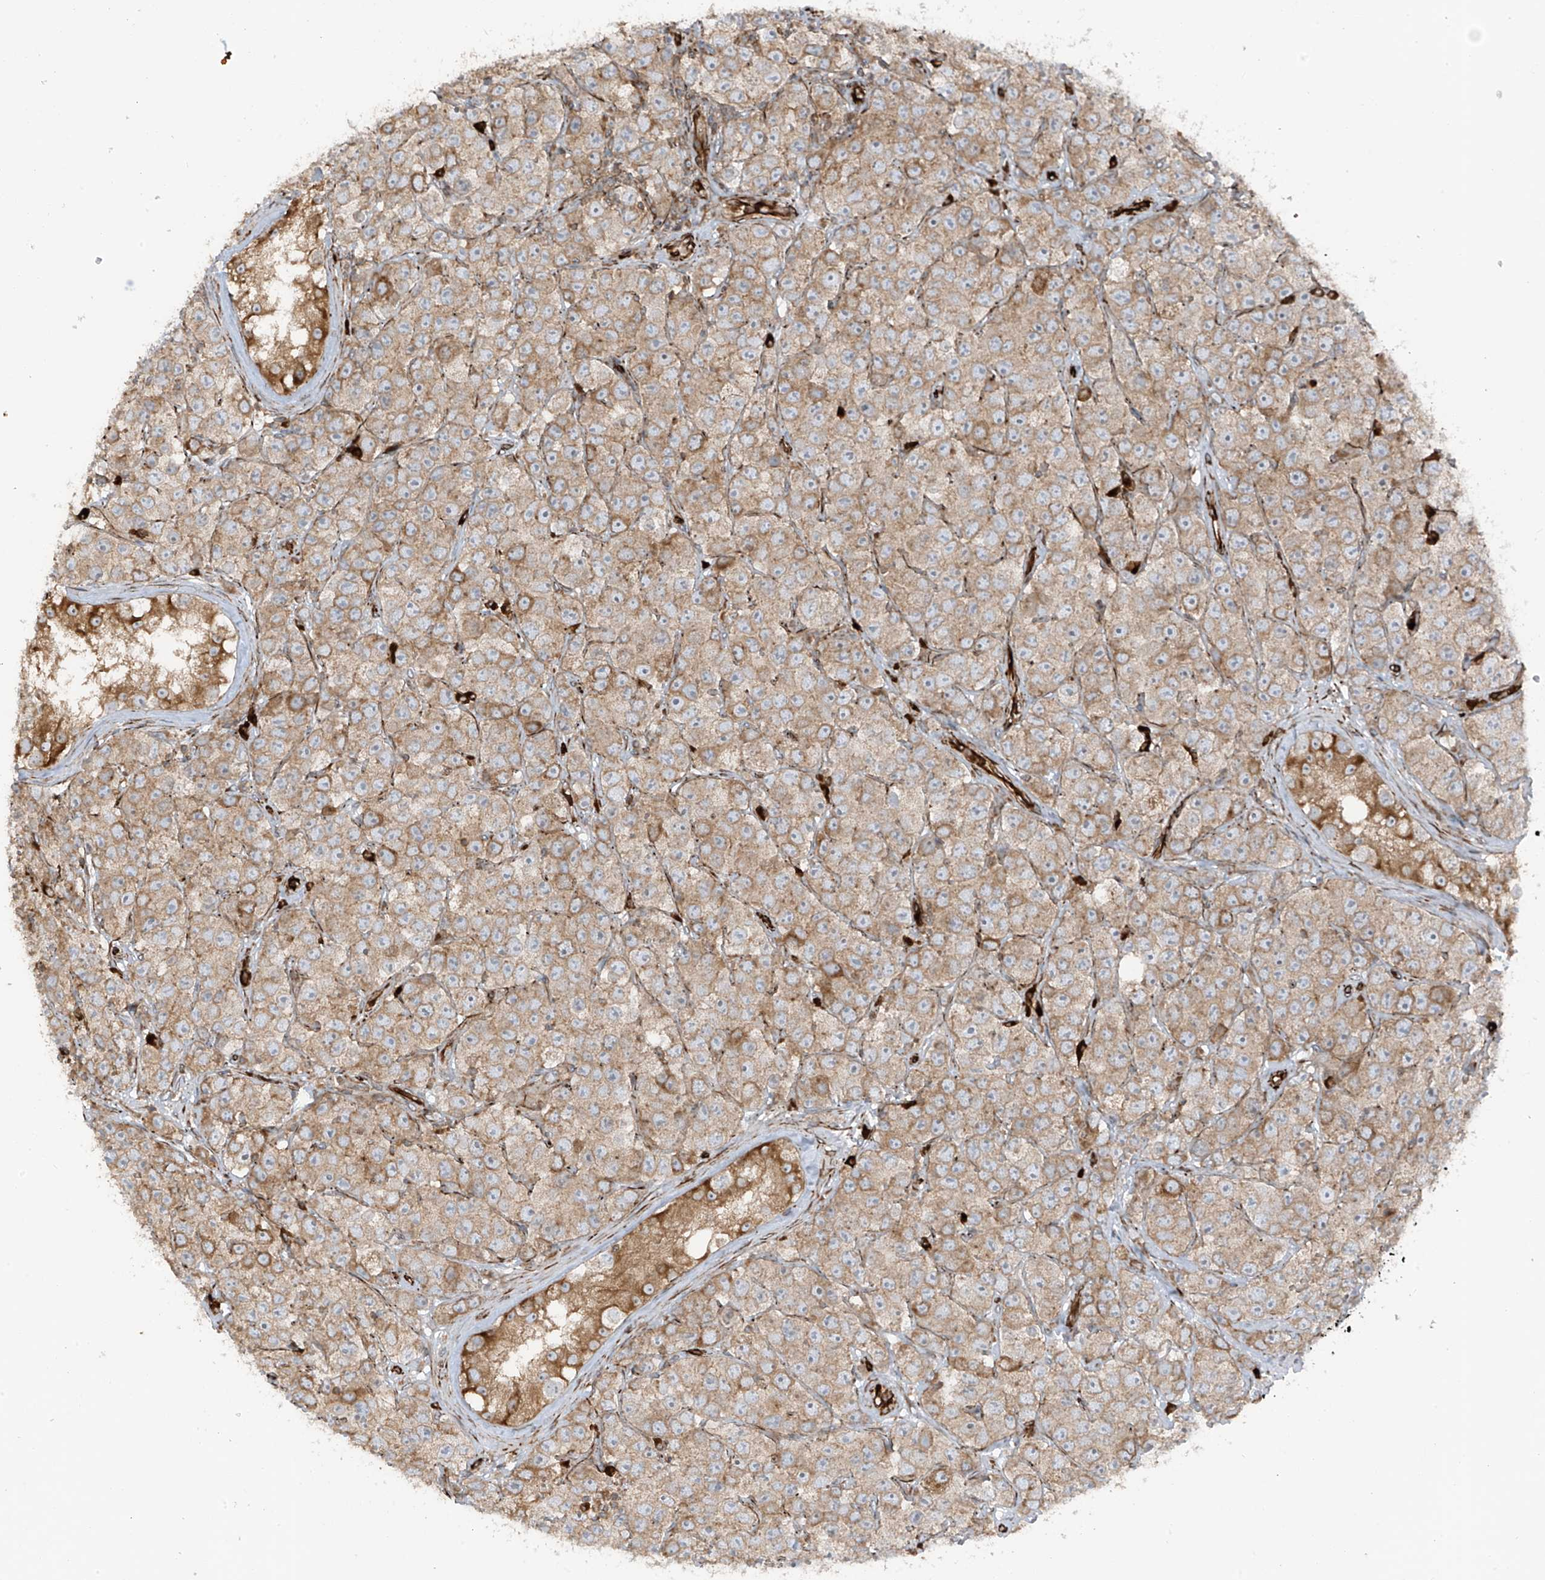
{"staining": {"intensity": "moderate", "quantity": ">75%", "location": "cytoplasmic/membranous"}, "tissue": "testis cancer", "cell_type": "Tumor cells", "image_type": "cancer", "snomed": [{"axis": "morphology", "description": "Seminoma, NOS"}, {"axis": "topography", "description": "Testis"}], "caption": "DAB (3,3'-diaminobenzidine) immunohistochemical staining of testis cancer demonstrates moderate cytoplasmic/membranous protein staining in approximately >75% of tumor cells. Nuclei are stained in blue.", "gene": "ERLEC1", "patient": {"sex": "male", "age": 28}}